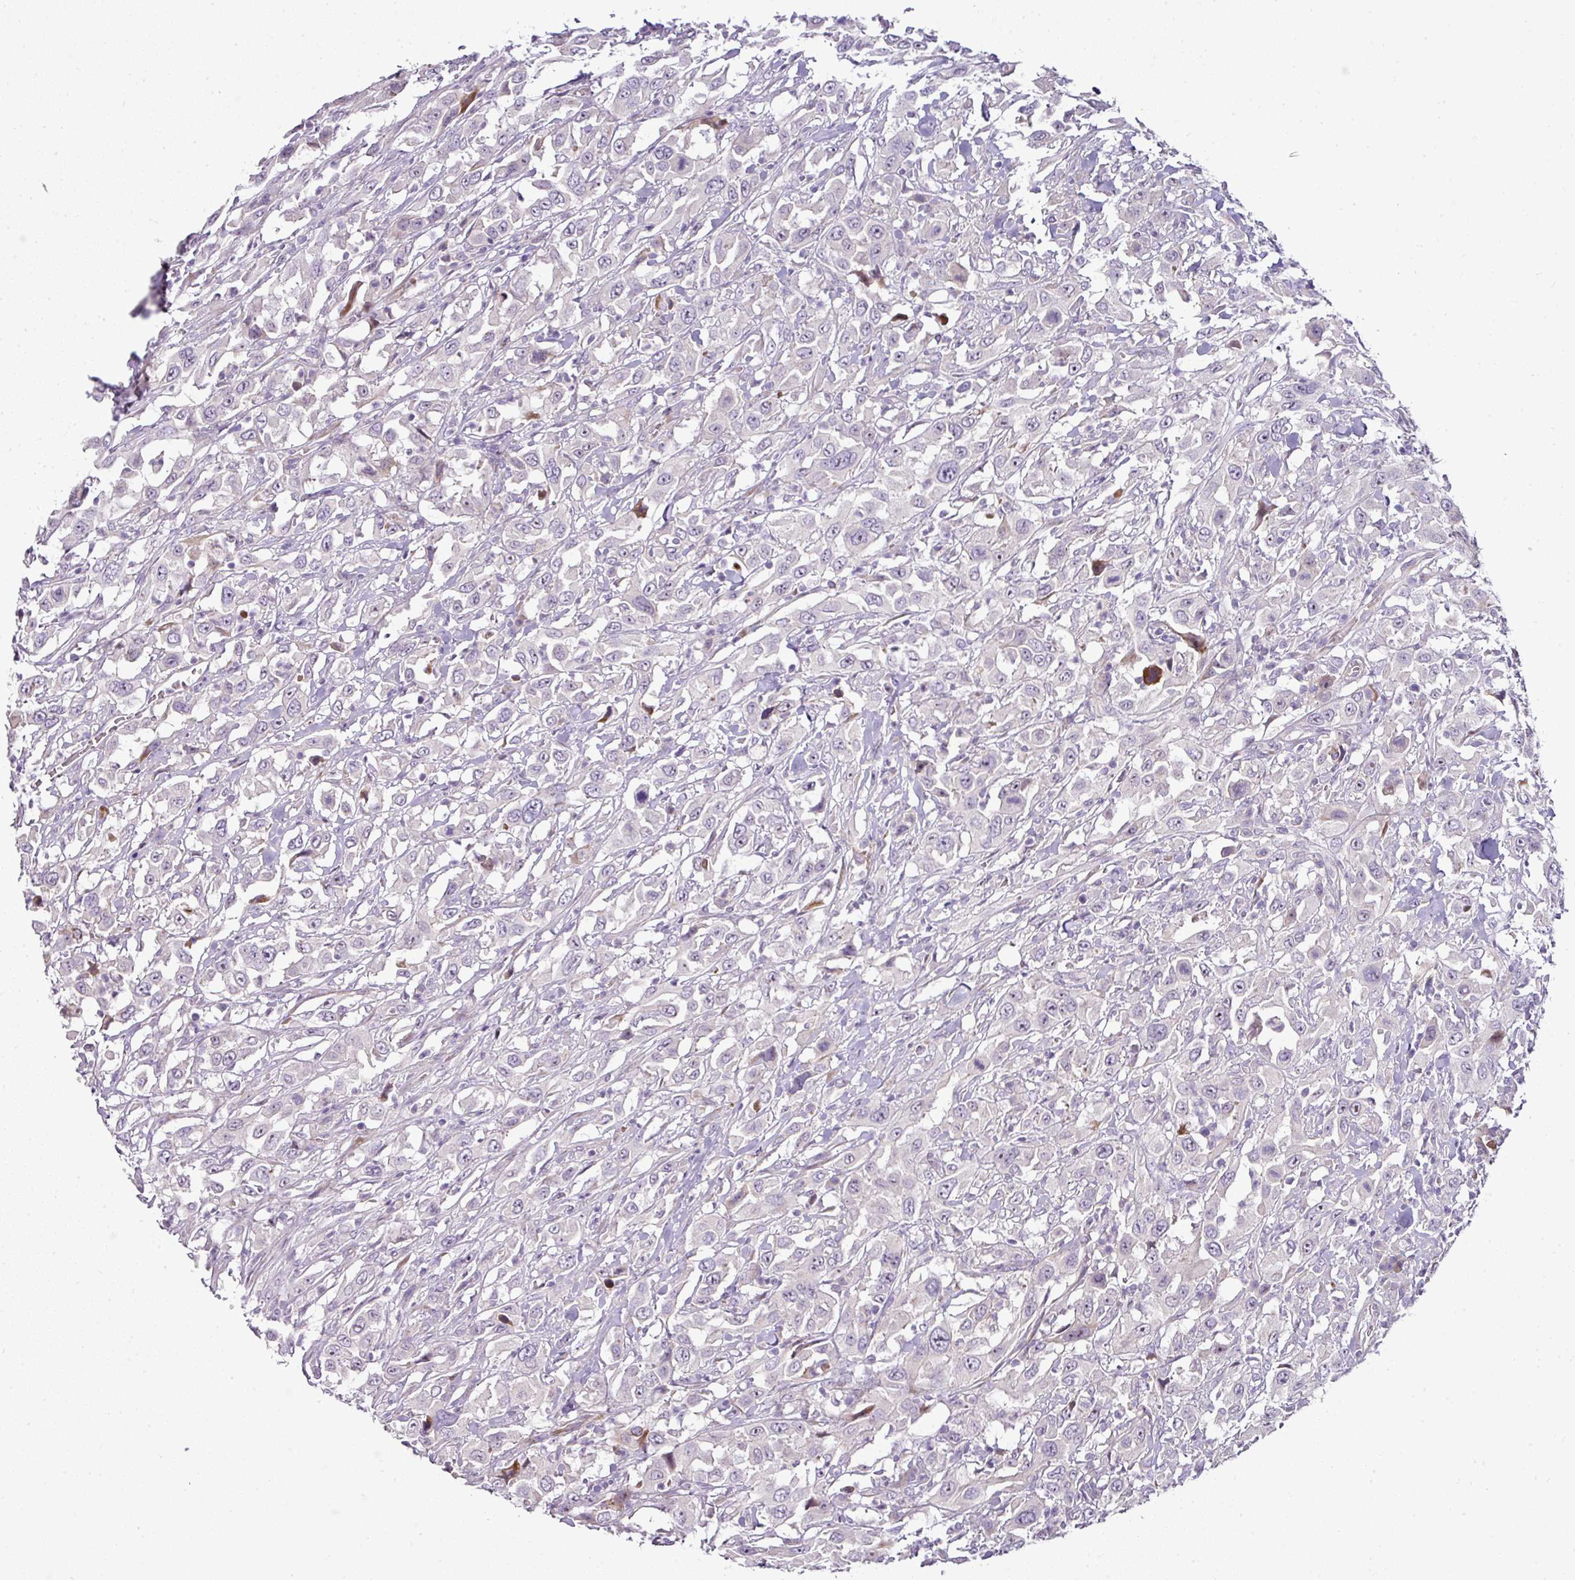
{"staining": {"intensity": "negative", "quantity": "none", "location": "none"}, "tissue": "urothelial cancer", "cell_type": "Tumor cells", "image_type": "cancer", "snomed": [{"axis": "morphology", "description": "Urothelial carcinoma, High grade"}, {"axis": "topography", "description": "Urinary bladder"}], "caption": "Immunohistochemistry (IHC) photomicrograph of neoplastic tissue: urothelial cancer stained with DAB demonstrates no significant protein positivity in tumor cells.", "gene": "ATP6V1F", "patient": {"sex": "male", "age": 61}}